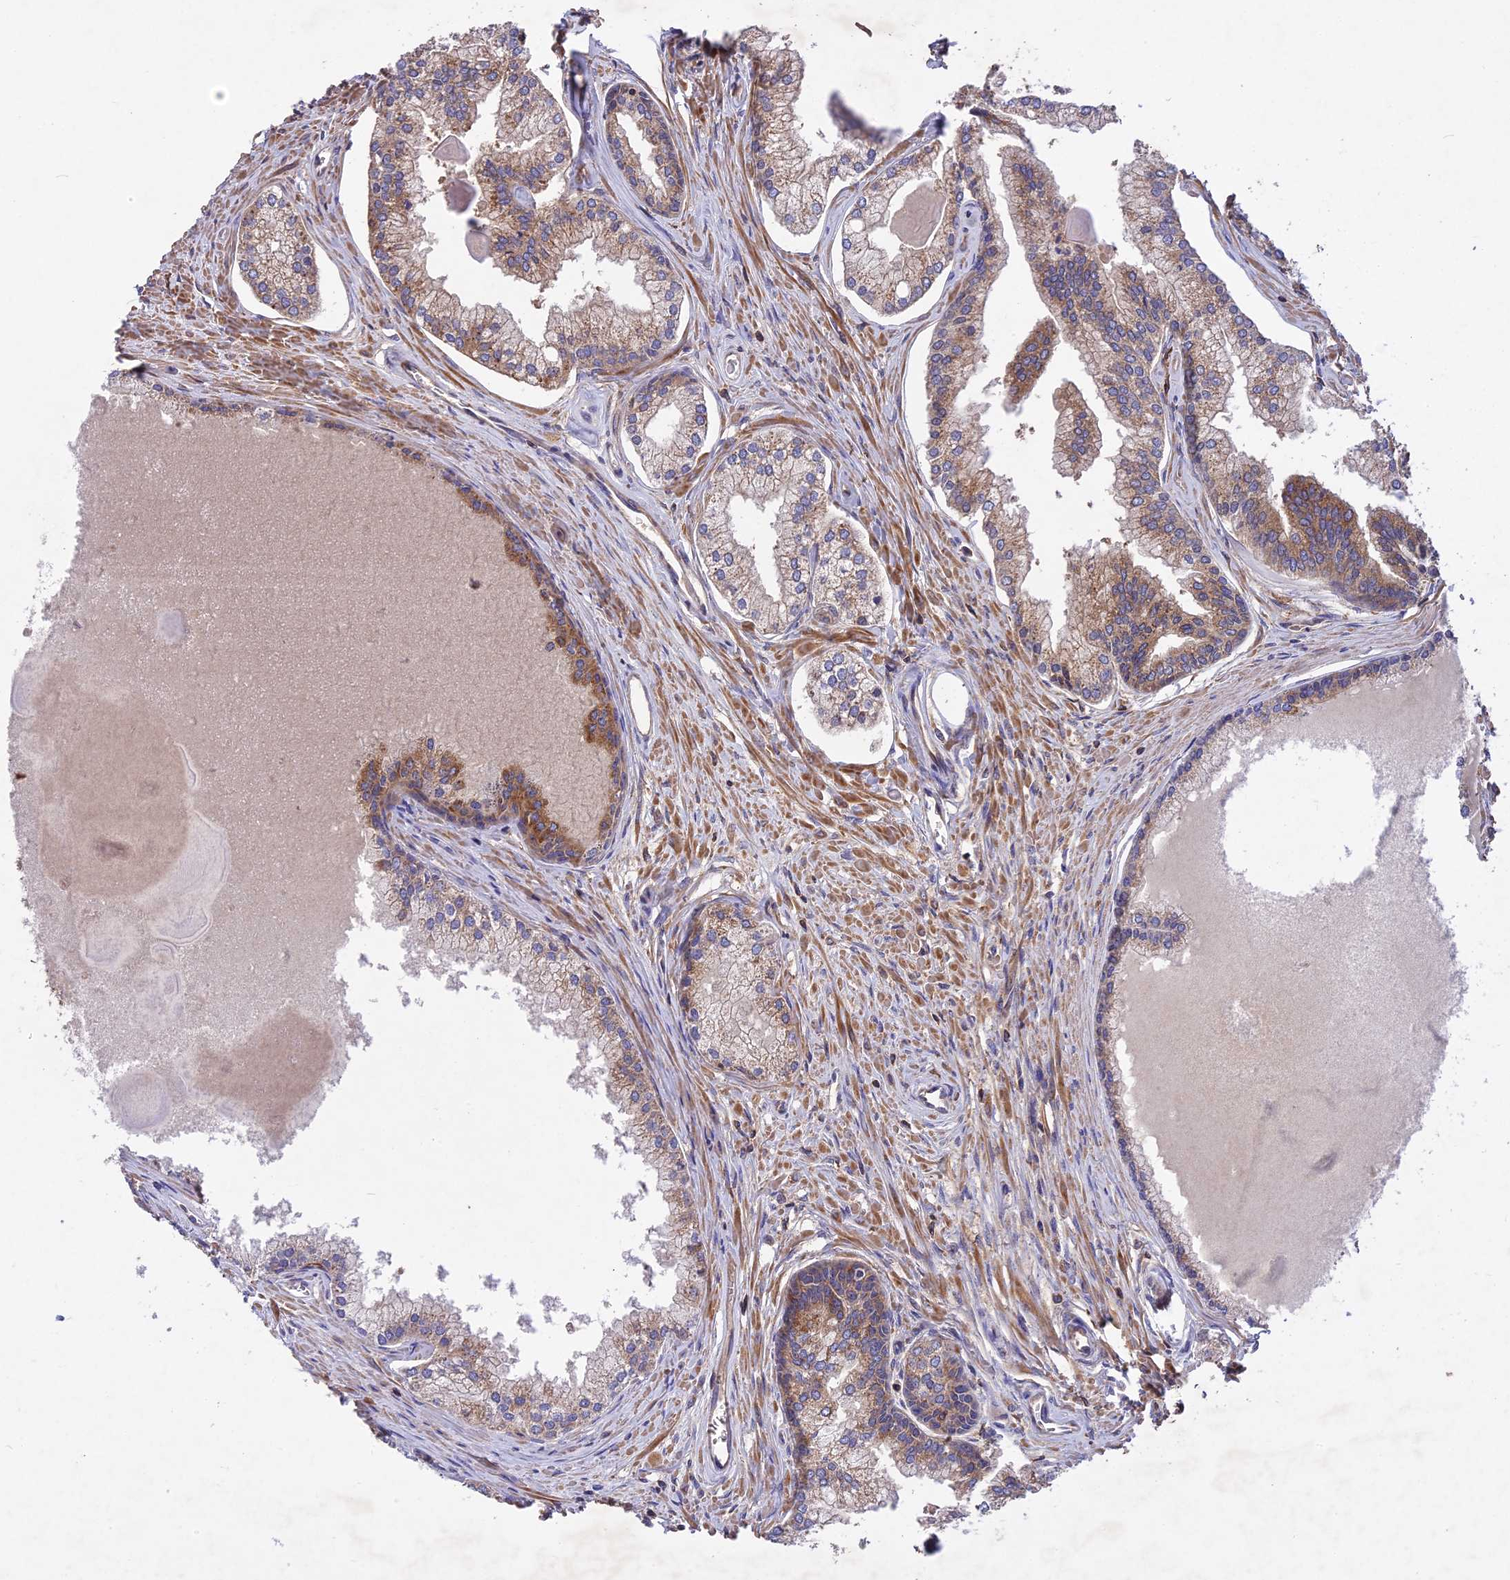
{"staining": {"intensity": "moderate", "quantity": "25%-75%", "location": "cytoplasmic/membranous"}, "tissue": "prostate cancer", "cell_type": "Tumor cells", "image_type": "cancer", "snomed": [{"axis": "morphology", "description": "Adenocarcinoma, High grade"}, {"axis": "topography", "description": "Prostate"}], "caption": "Prostate cancer was stained to show a protein in brown. There is medium levels of moderate cytoplasmic/membranous staining in approximately 25%-75% of tumor cells.", "gene": "NUDT8", "patient": {"sex": "male", "age": 68}}